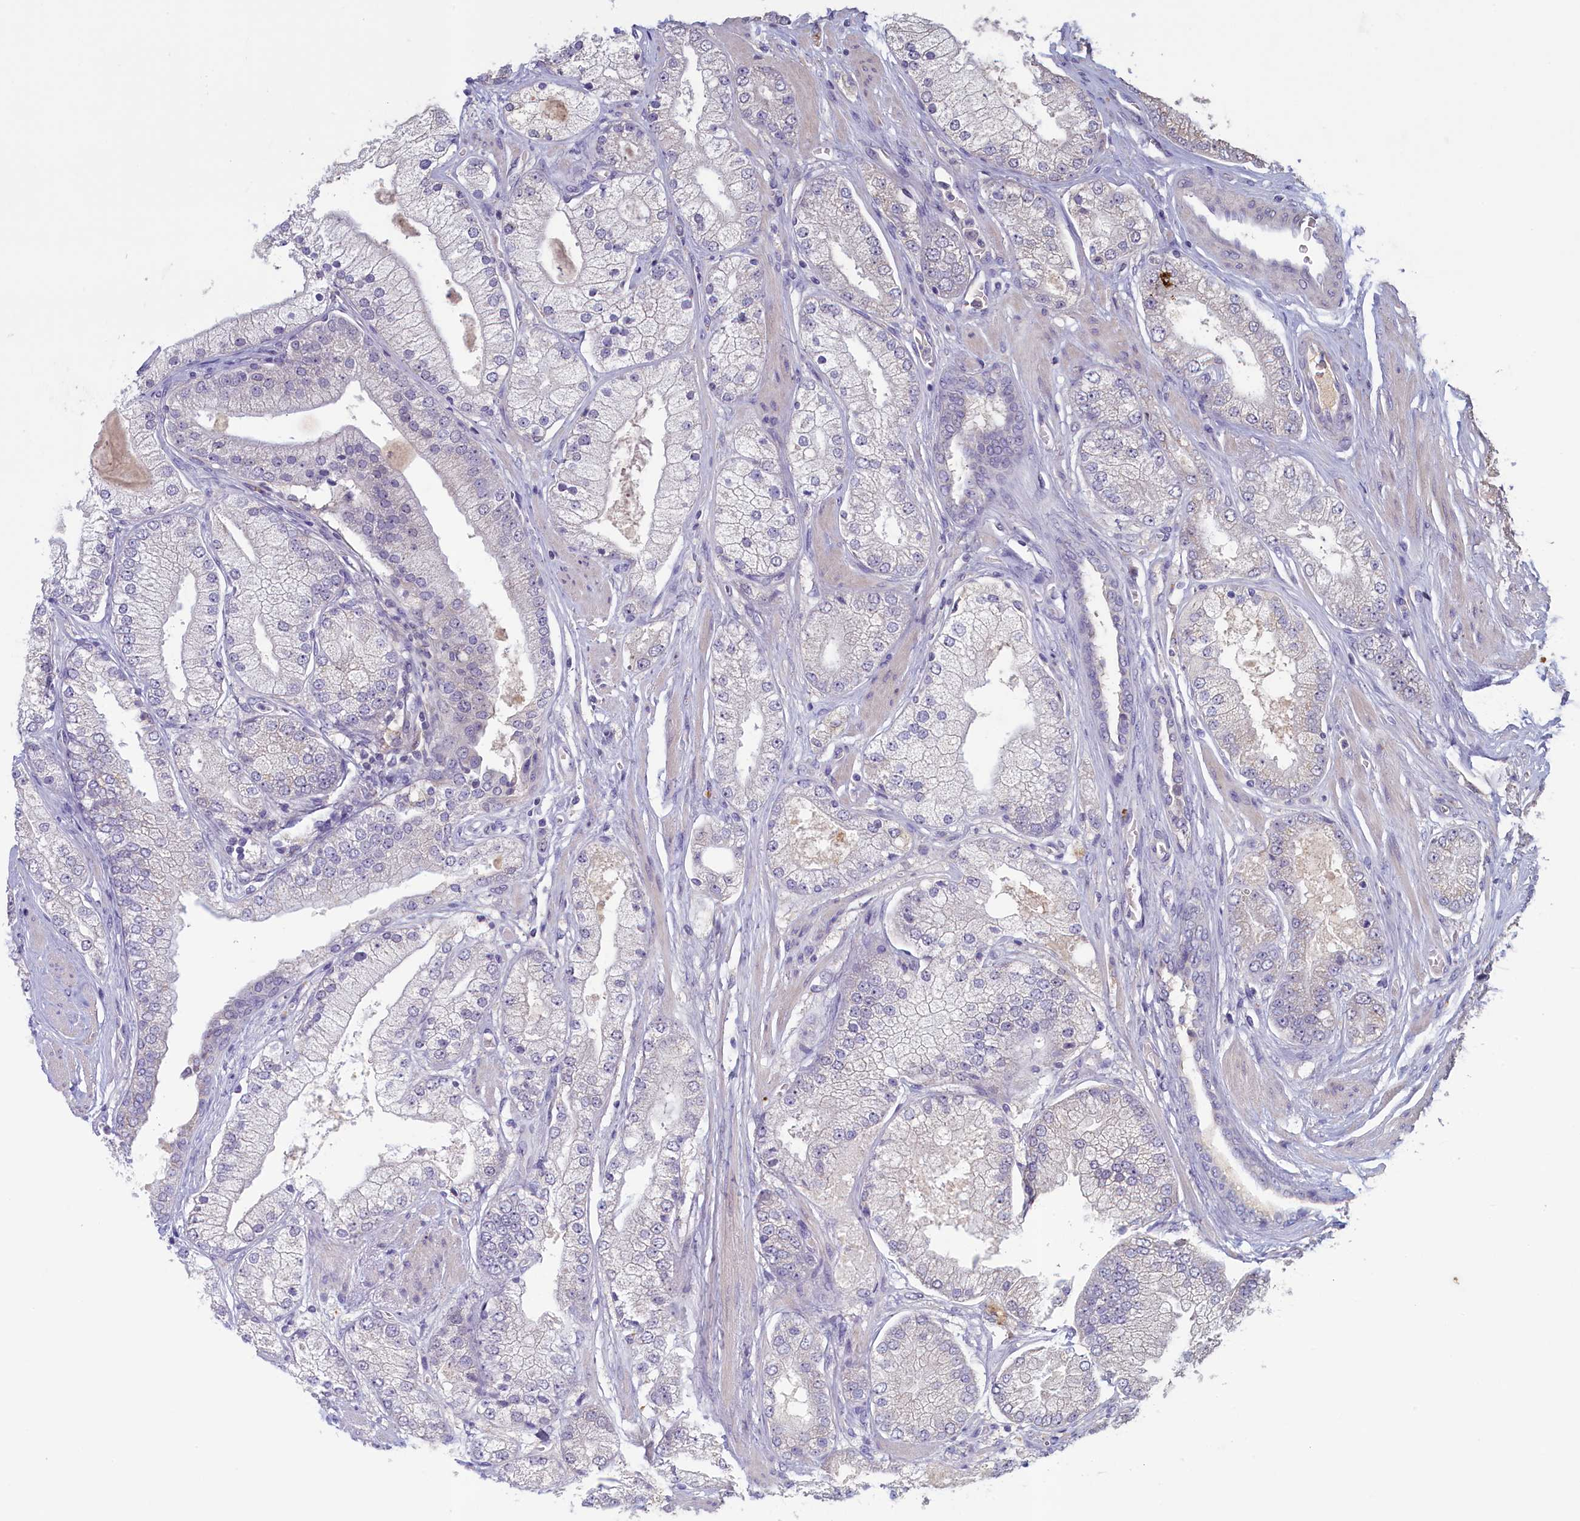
{"staining": {"intensity": "negative", "quantity": "none", "location": "none"}, "tissue": "prostate cancer", "cell_type": "Tumor cells", "image_type": "cancer", "snomed": [{"axis": "morphology", "description": "Adenocarcinoma, High grade"}, {"axis": "topography", "description": "Prostate"}], "caption": "IHC micrograph of prostate cancer stained for a protein (brown), which displays no expression in tumor cells. (Brightfield microscopy of DAB (3,3'-diaminobenzidine) IHC at high magnification).", "gene": "ATF7IP2", "patient": {"sex": "male", "age": 58}}